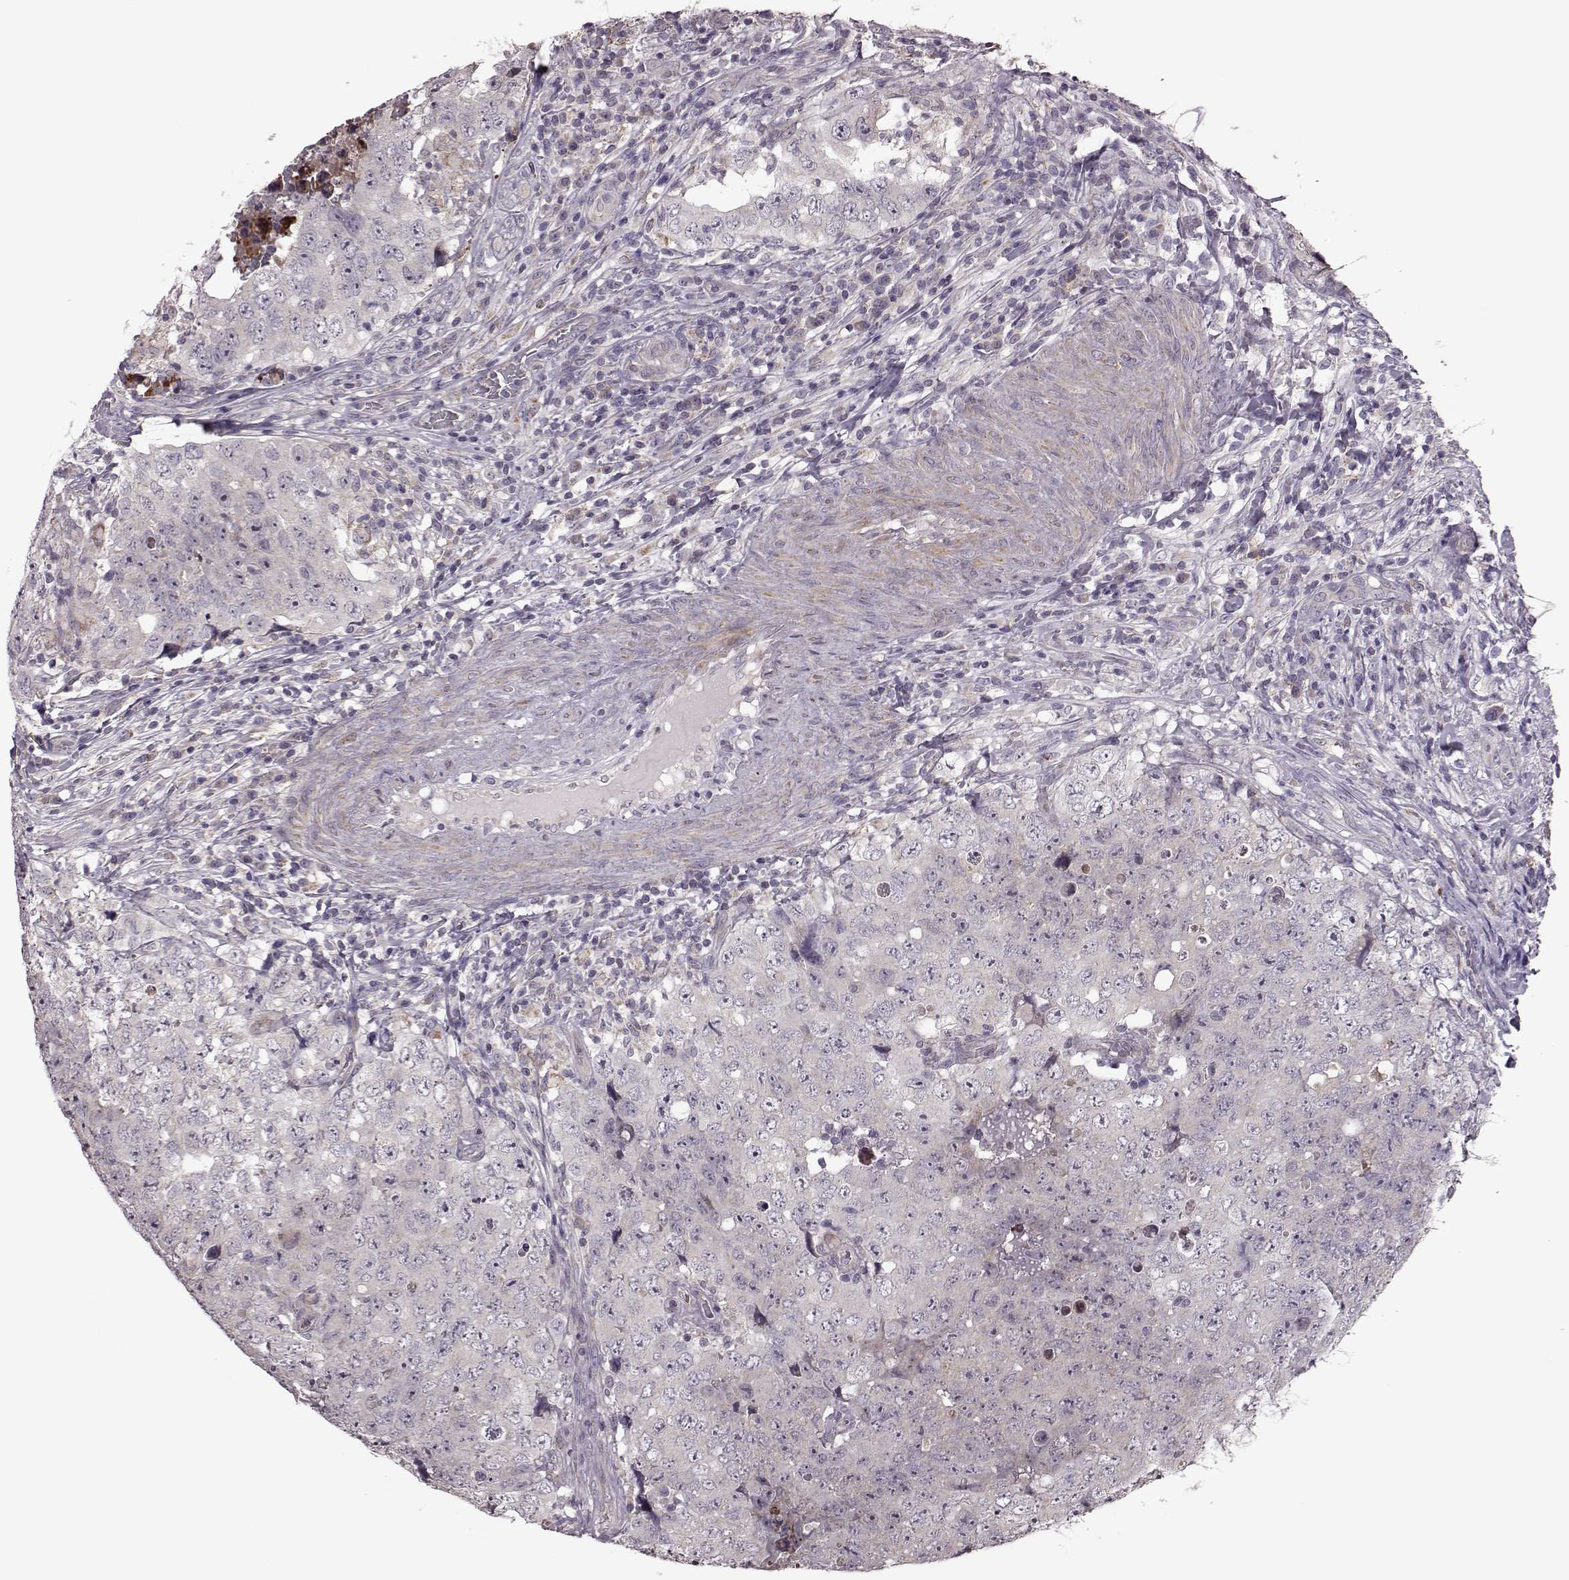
{"staining": {"intensity": "negative", "quantity": "none", "location": "none"}, "tissue": "testis cancer", "cell_type": "Tumor cells", "image_type": "cancer", "snomed": [{"axis": "morphology", "description": "Seminoma, NOS"}, {"axis": "topography", "description": "Testis"}], "caption": "Testis seminoma was stained to show a protein in brown. There is no significant staining in tumor cells.", "gene": "PUDP", "patient": {"sex": "male", "age": 34}}